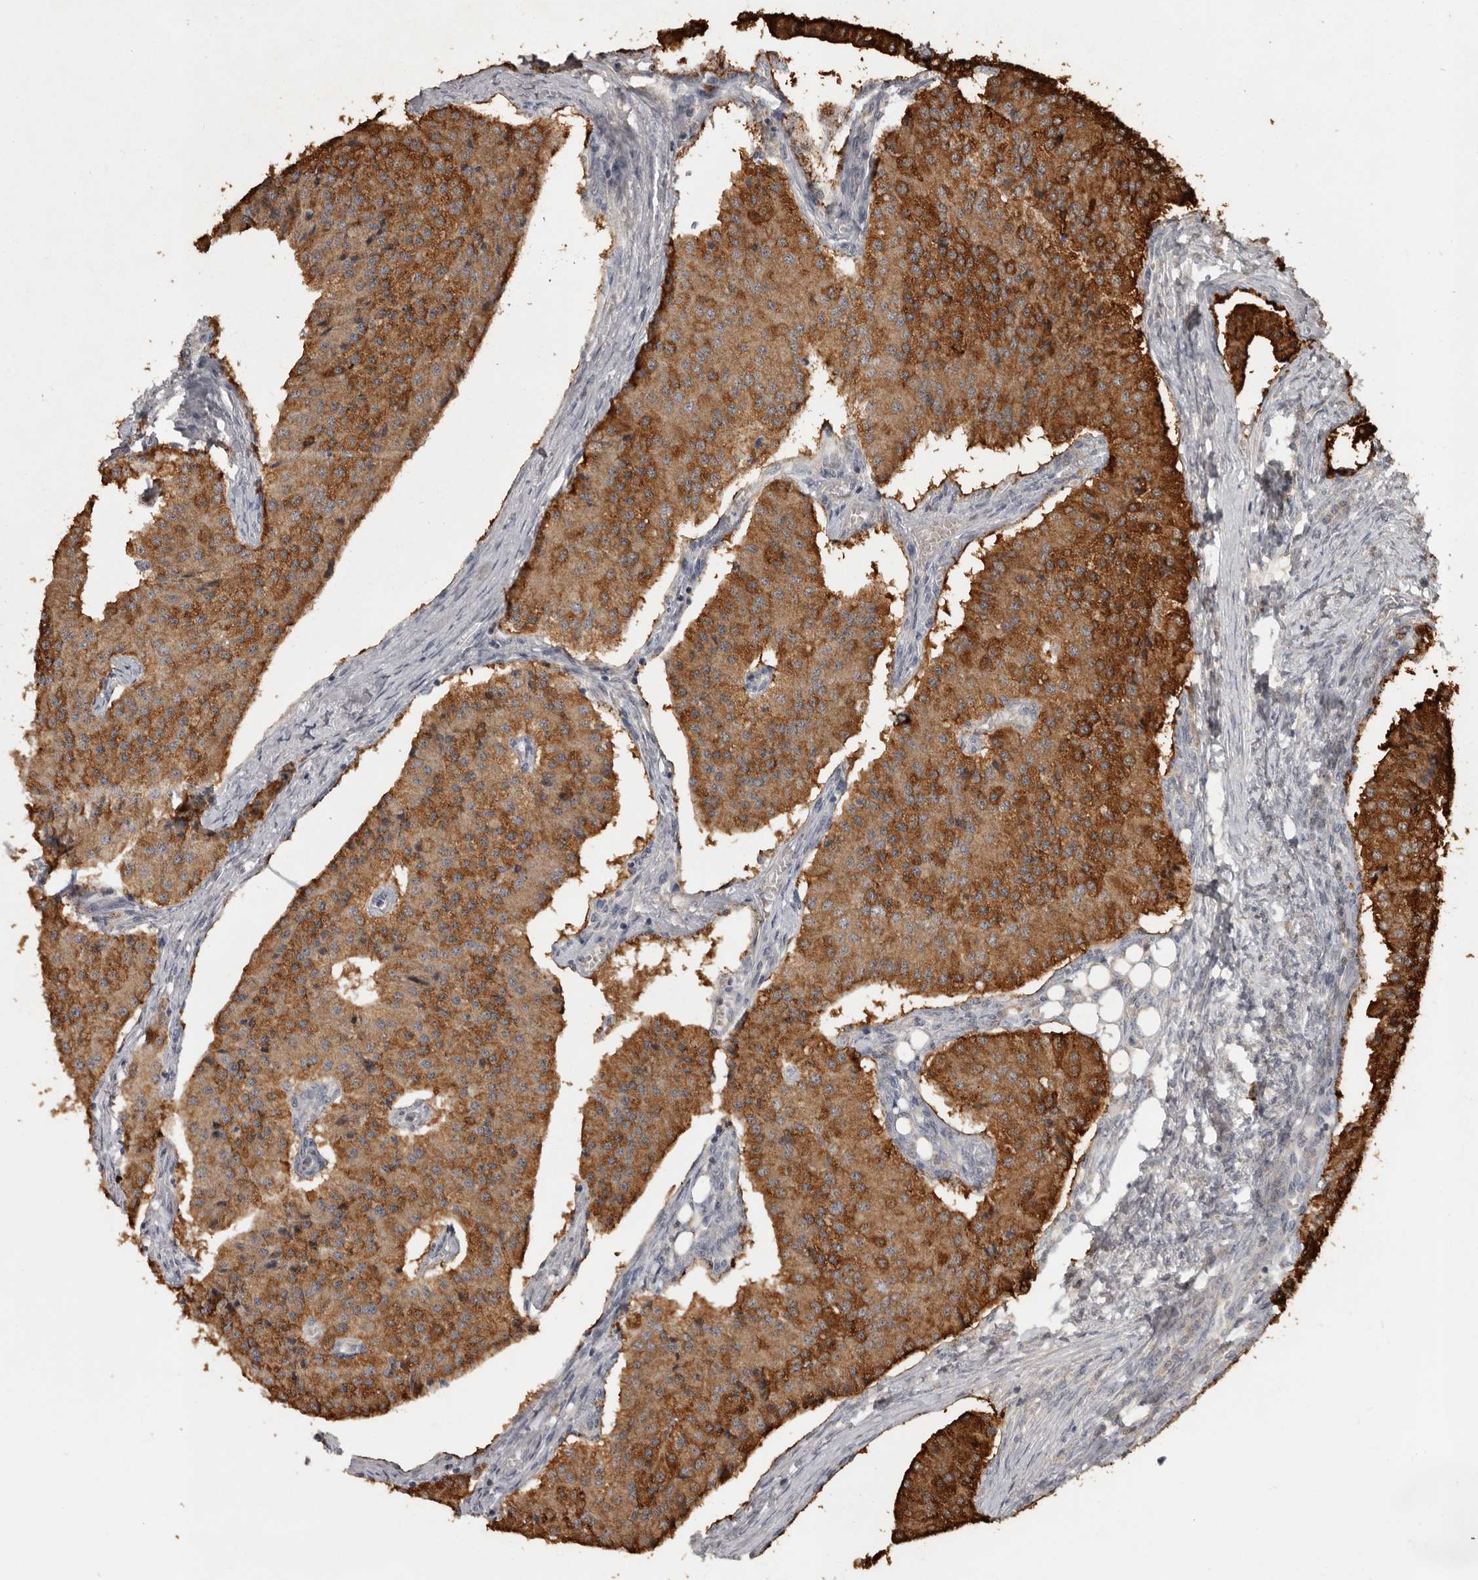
{"staining": {"intensity": "strong", "quantity": "25%-75%", "location": "cytoplasmic/membranous"}, "tissue": "carcinoid", "cell_type": "Tumor cells", "image_type": "cancer", "snomed": [{"axis": "morphology", "description": "Carcinoid, malignant, NOS"}, {"axis": "topography", "description": "Colon"}], "caption": "Immunohistochemical staining of human carcinoid (malignant) exhibits strong cytoplasmic/membranous protein expression in about 25%-75% of tumor cells. Nuclei are stained in blue.", "gene": "MTF1", "patient": {"sex": "female", "age": 52}}